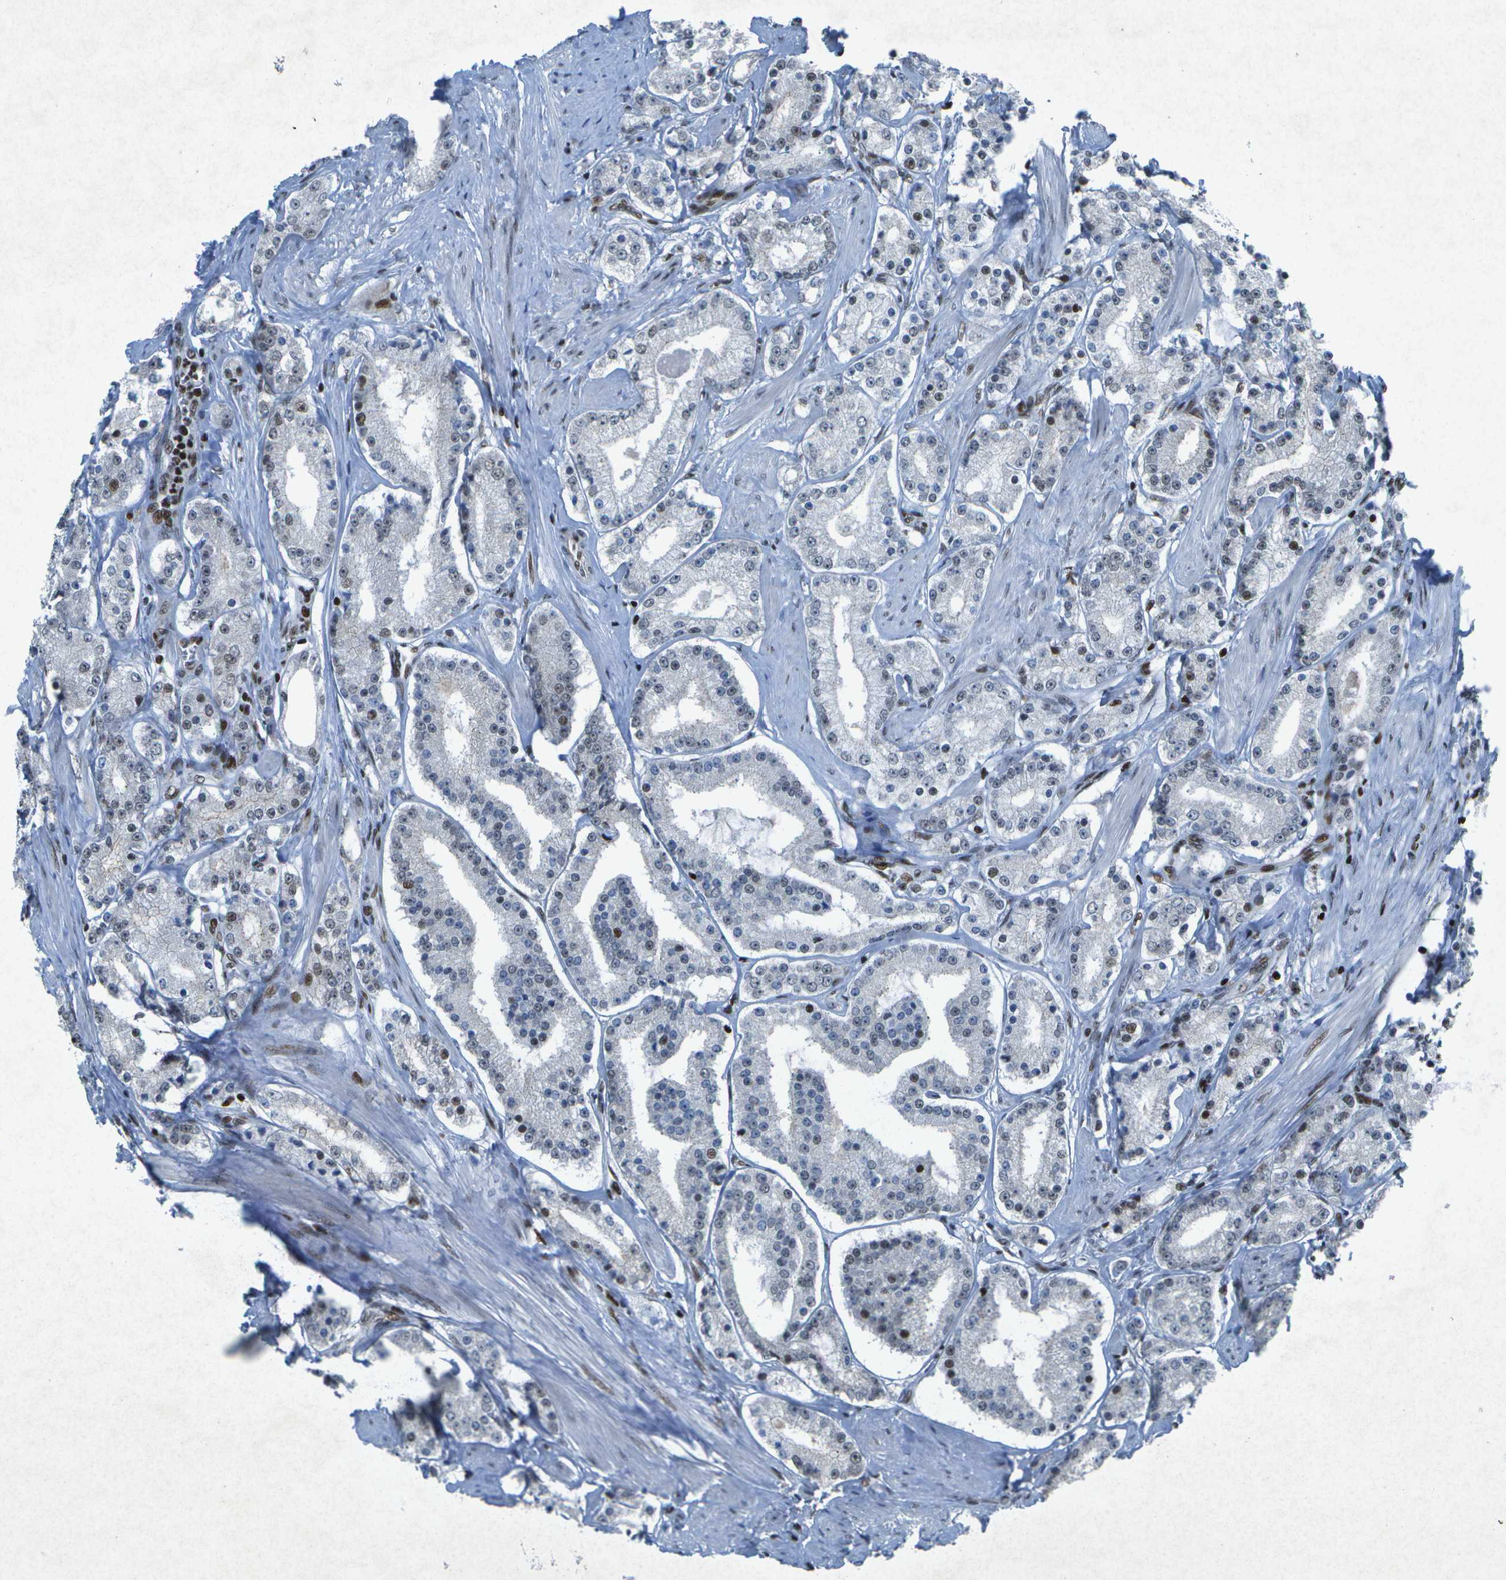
{"staining": {"intensity": "moderate", "quantity": "<25%", "location": "nuclear"}, "tissue": "prostate cancer", "cell_type": "Tumor cells", "image_type": "cancer", "snomed": [{"axis": "morphology", "description": "Adenocarcinoma, Low grade"}, {"axis": "topography", "description": "Prostate"}], "caption": "Immunohistochemistry (IHC) of human prostate cancer (low-grade adenocarcinoma) exhibits low levels of moderate nuclear staining in about <25% of tumor cells. Using DAB (brown) and hematoxylin (blue) stains, captured at high magnification using brightfield microscopy.", "gene": "MTA2", "patient": {"sex": "male", "age": 63}}